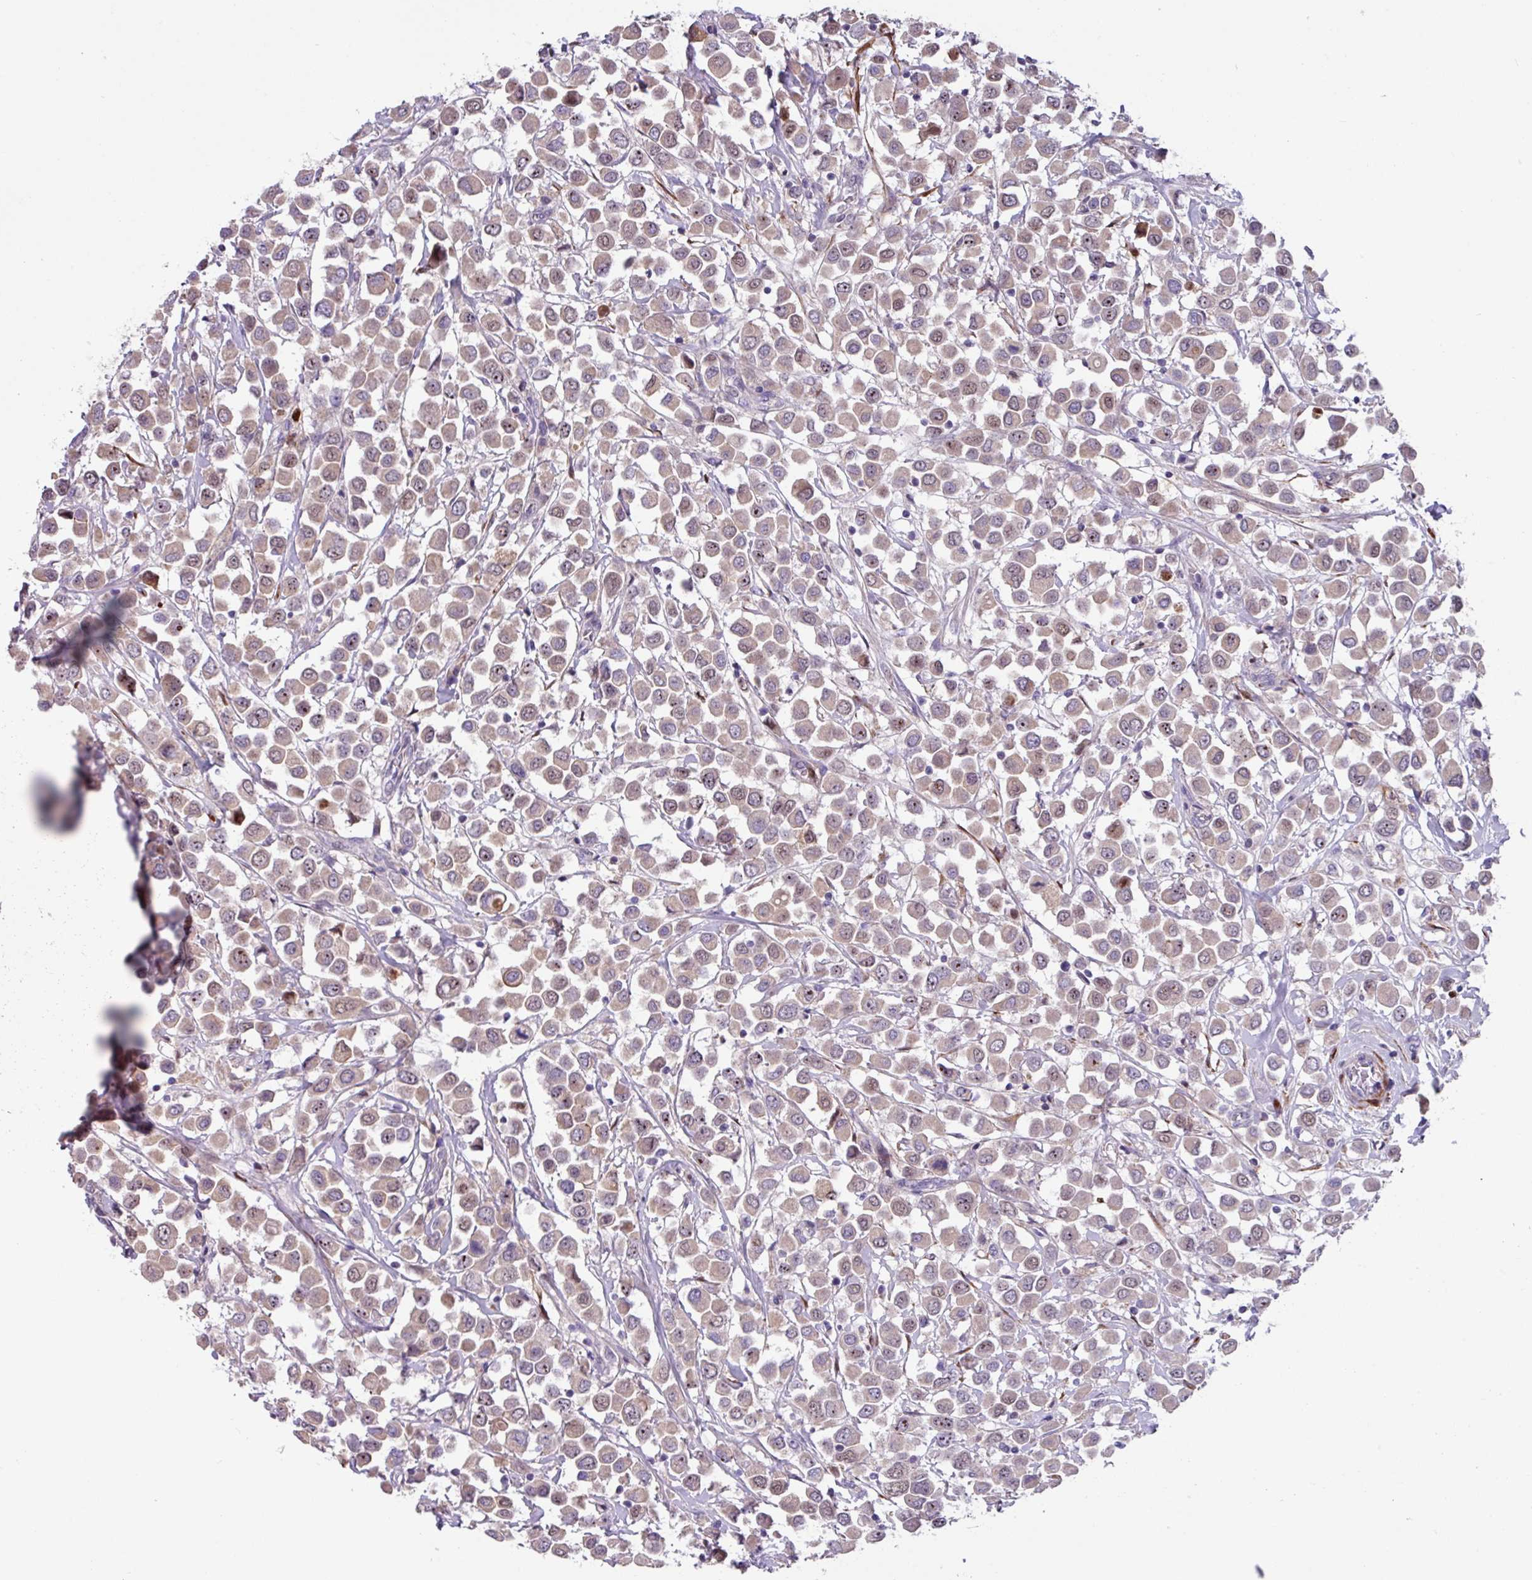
{"staining": {"intensity": "weak", "quantity": "<25%", "location": "cytoplasmic/membranous"}, "tissue": "breast cancer", "cell_type": "Tumor cells", "image_type": "cancer", "snomed": [{"axis": "morphology", "description": "Duct carcinoma"}, {"axis": "topography", "description": "Breast"}], "caption": "This photomicrograph is of breast cancer (invasive ductal carcinoma) stained with IHC to label a protein in brown with the nuclei are counter-stained blue. There is no staining in tumor cells. Nuclei are stained in blue.", "gene": "IQCJ", "patient": {"sex": "female", "age": 61}}